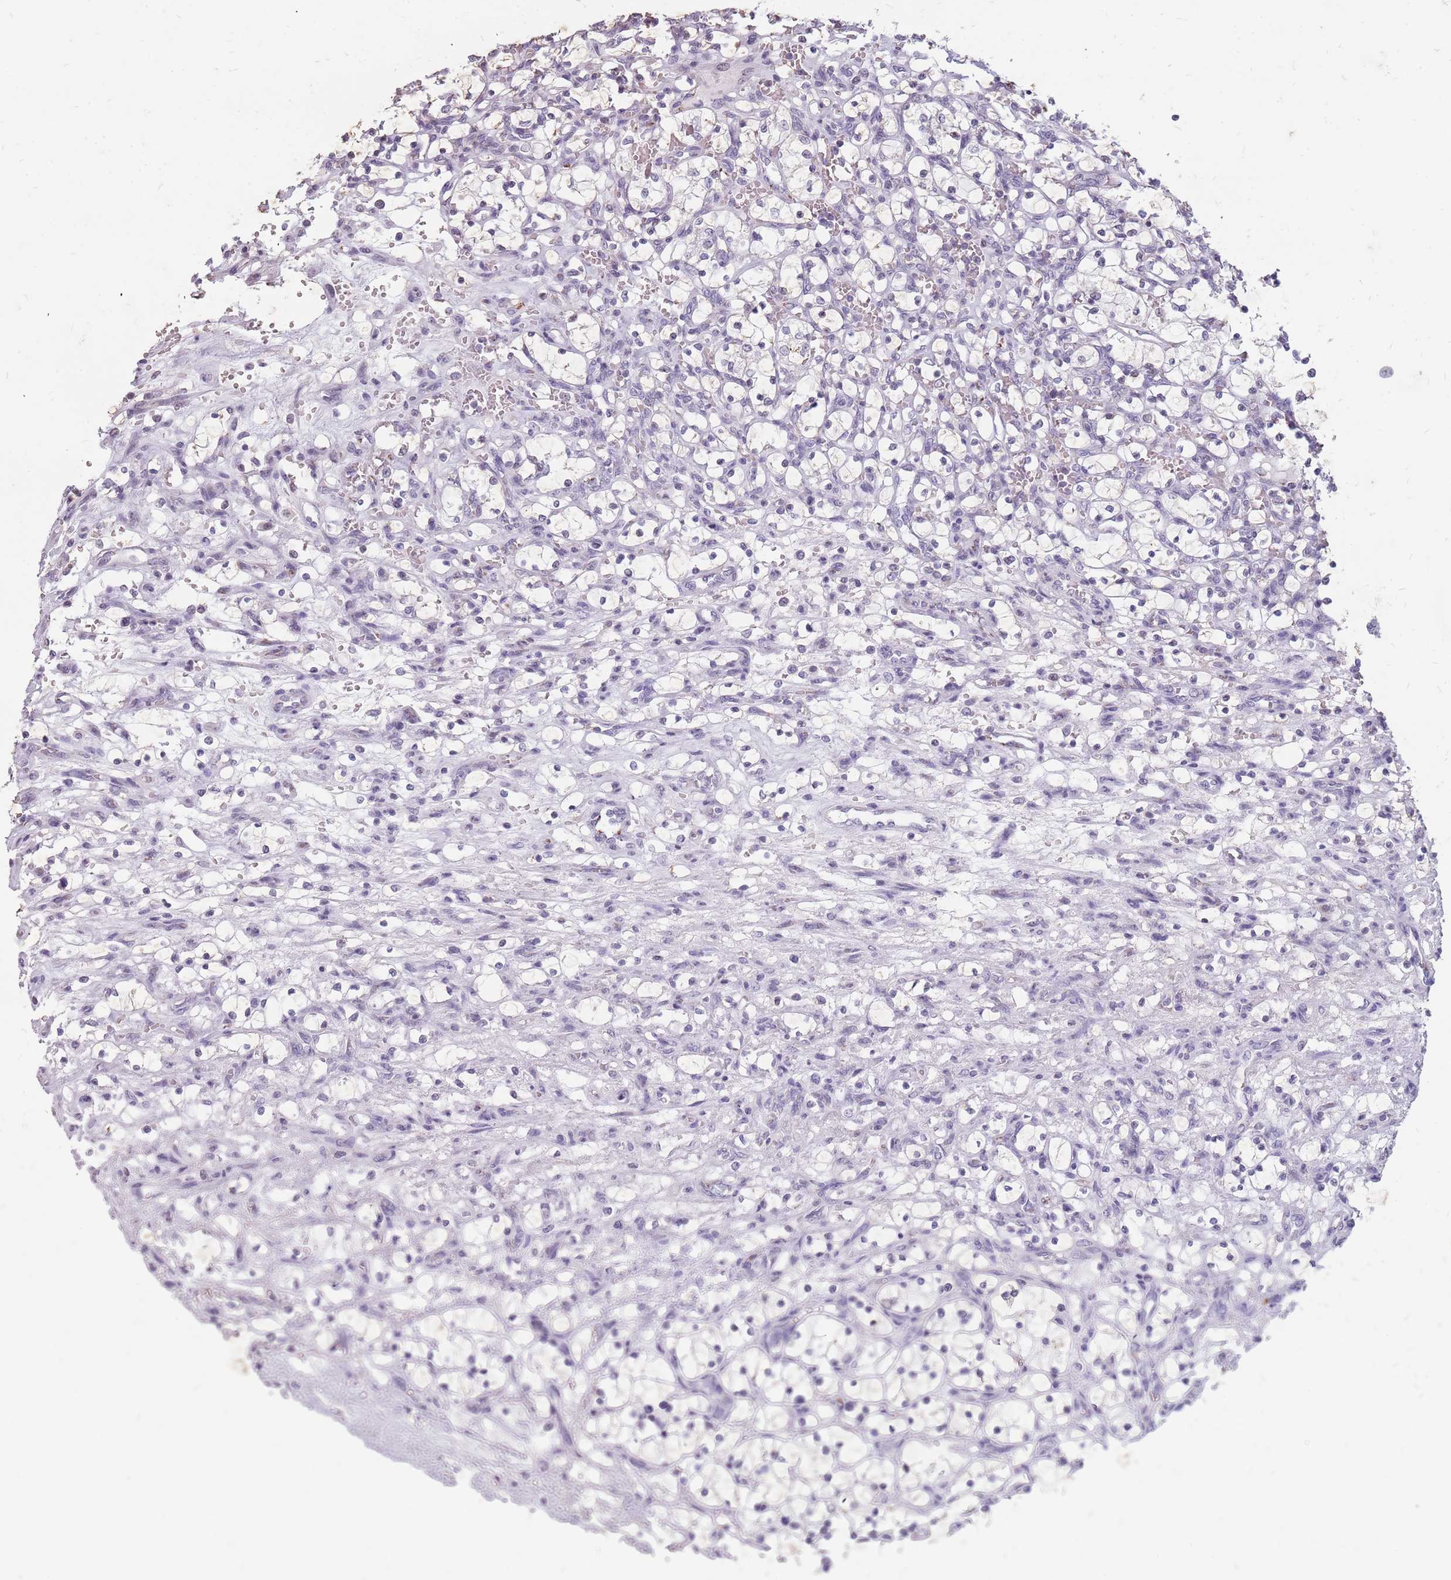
{"staining": {"intensity": "negative", "quantity": "none", "location": "none"}, "tissue": "renal cancer", "cell_type": "Tumor cells", "image_type": "cancer", "snomed": [{"axis": "morphology", "description": "Adenocarcinoma, NOS"}, {"axis": "topography", "description": "Kidney"}], "caption": "This is an immunohistochemistry photomicrograph of human adenocarcinoma (renal). There is no expression in tumor cells.", "gene": "NEK6", "patient": {"sex": "female", "age": 69}}